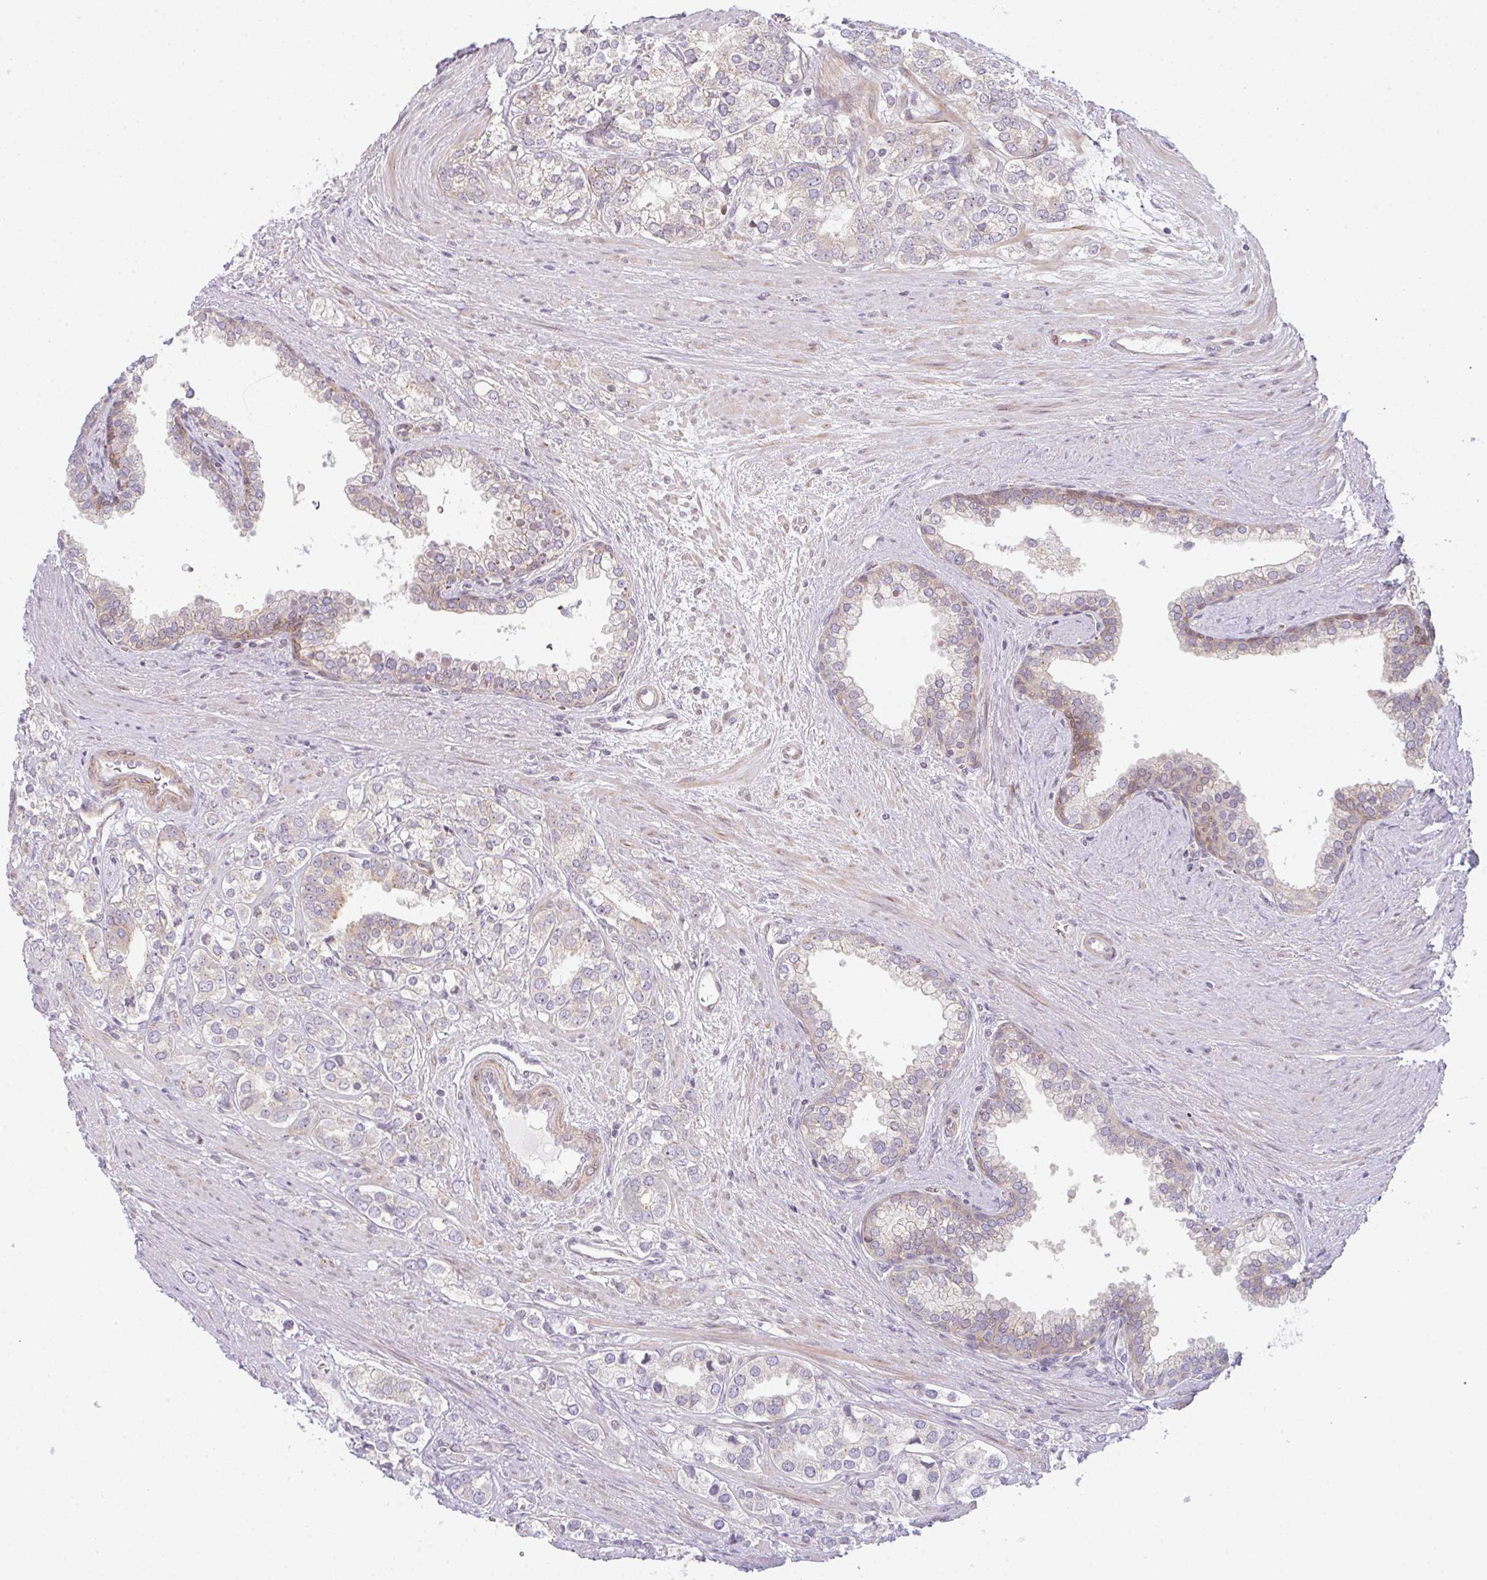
{"staining": {"intensity": "negative", "quantity": "none", "location": "none"}, "tissue": "prostate cancer", "cell_type": "Tumor cells", "image_type": "cancer", "snomed": [{"axis": "morphology", "description": "Adenocarcinoma, High grade"}, {"axis": "topography", "description": "Prostate"}], "caption": "DAB immunohistochemical staining of prostate cancer shows no significant positivity in tumor cells. (Brightfield microscopy of DAB immunohistochemistry (IHC) at high magnification).", "gene": "TMEM237", "patient": {"sex": "male", "age": 58}}